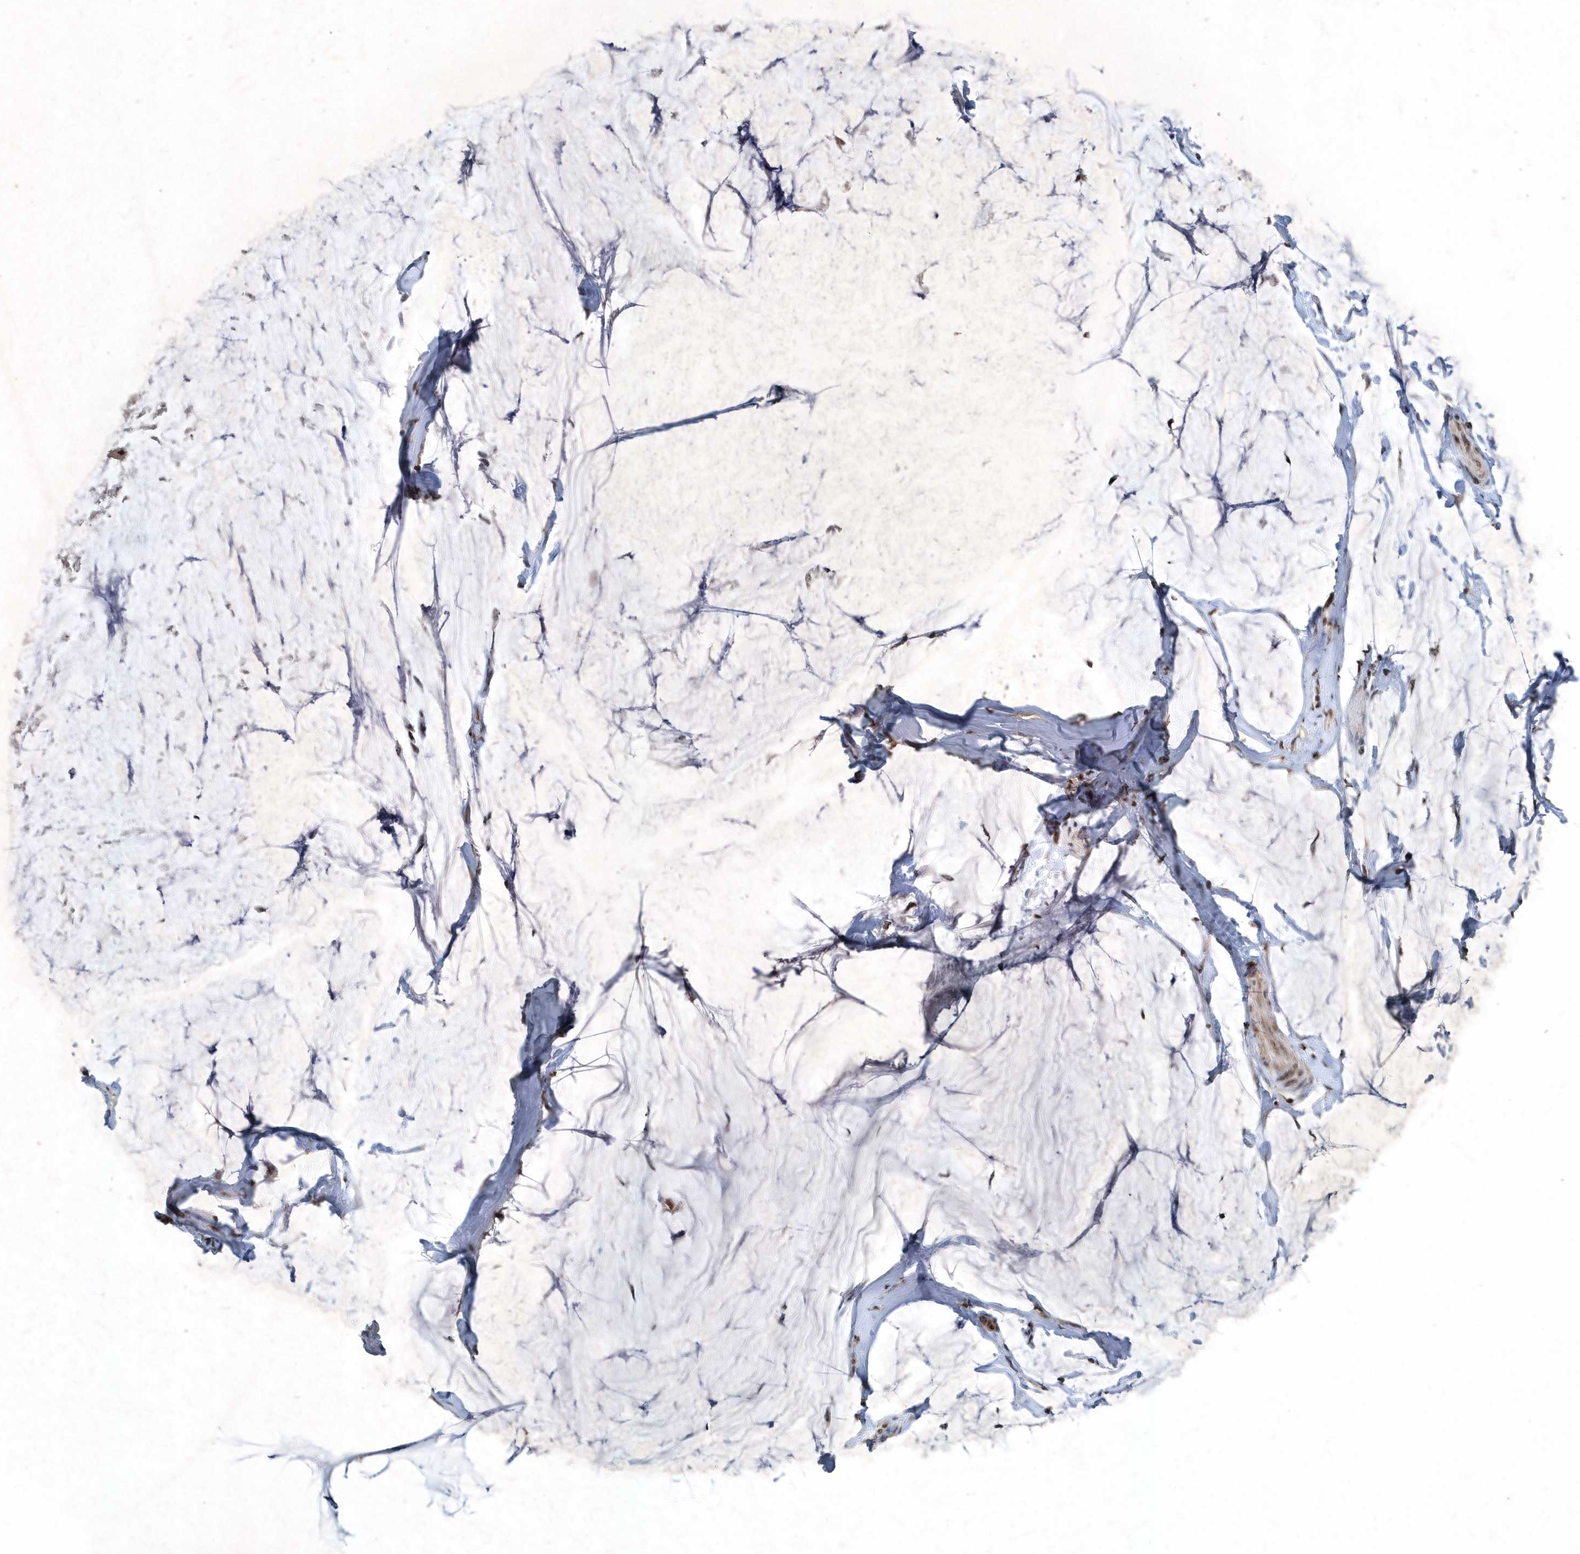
{"staining": {"intensity": "negative", "quantity": "none", "location": "none"}, "tissue": "ovarian cancer", "cell_type": "Tumor cells", "image_type": "cancer", "snomed": [{"axis": "morphology", "description": "Cystadenocarcinoma, mucinous, NOS"}, {"axis": "topography", "description": "Ovary"}], "caption": "This is an IHC micrograph of ovarian mucinous cystadenocarcinoma. There is no staining in tumor cells.", "gene": "QTRT2", "patient": {"sex": "female", "age": 39}}